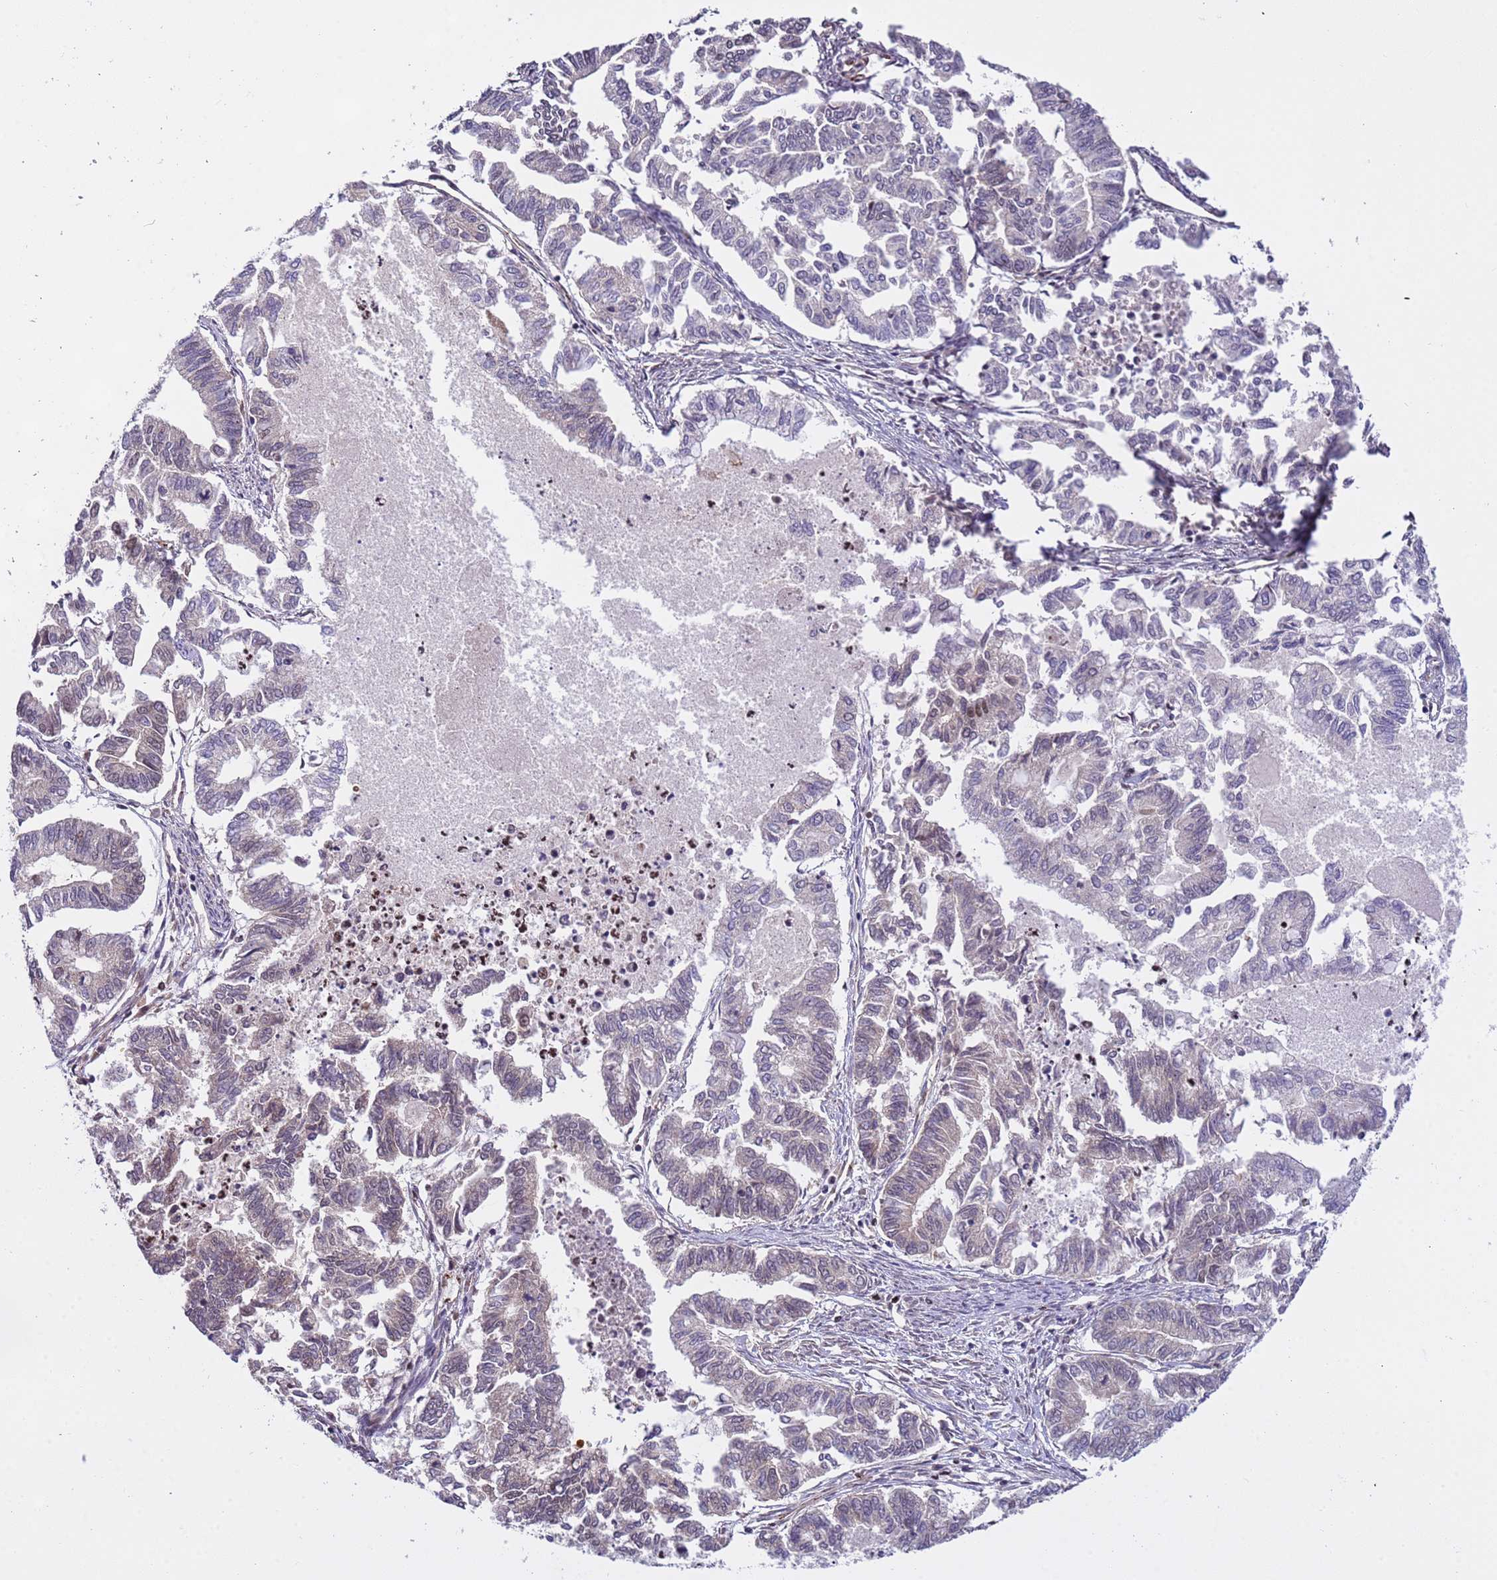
{"staining": {"intensity": "weak", "quantity": "<25%", "location": "cytoplasmic/membranous"}, "tissue": "endometrial cancer", "cell_type": "Tumor cells", "image_type": "cancer", "snomed": [{"axis": "morphology", "description": "Adenocarcinoma, NOS"}, {"axis": "topography", "description": "Endometrium"}], "caption": "Endometrial adenocarcinoma stained for a protein using immunohistochemistry (IHC) reveals no staining tumor cells.", "gene": "SRRT", "patient": {"sex": "female", "age": 79}}